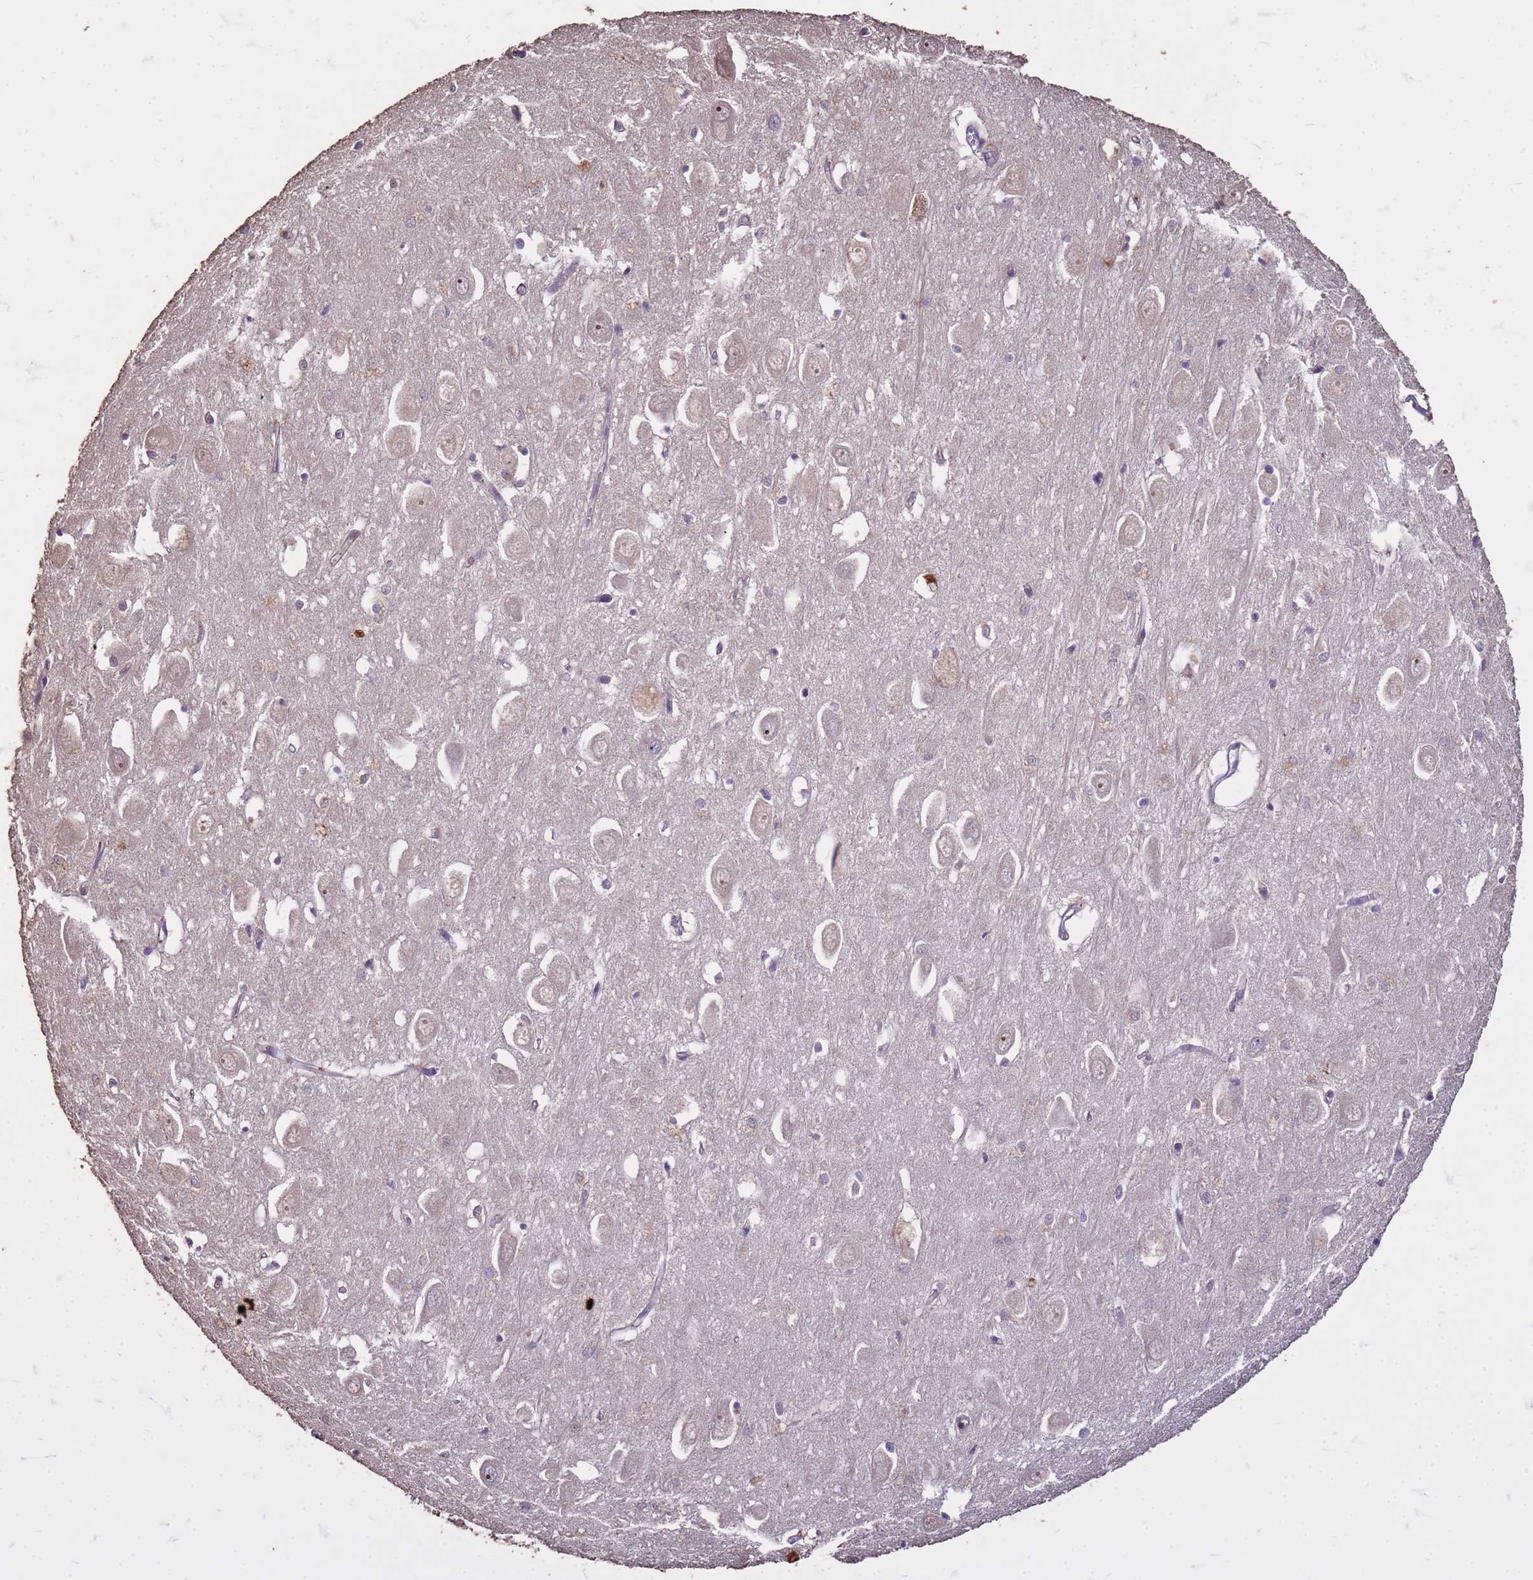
{"staining": {"intensity": "negative", "quantity": "none", "location": "none"}, "tissue": "hippocampus", "cell_type": "Glial cells", "image_type": "normal", "snomed": [{"axis": "morphology", "description": "Normal tissue, NOS"}, {"axis": "topography", "description": "Hippocampus"}], "caption": "High magnification brightfield microscopy of unremarkable hippocampus stained with DAB (brown) and counterstained with hematoxylin (blue): glial cells show no significant expression.", "gene": "FAM184B", "patient": {"sex": "female", "age": 64}}